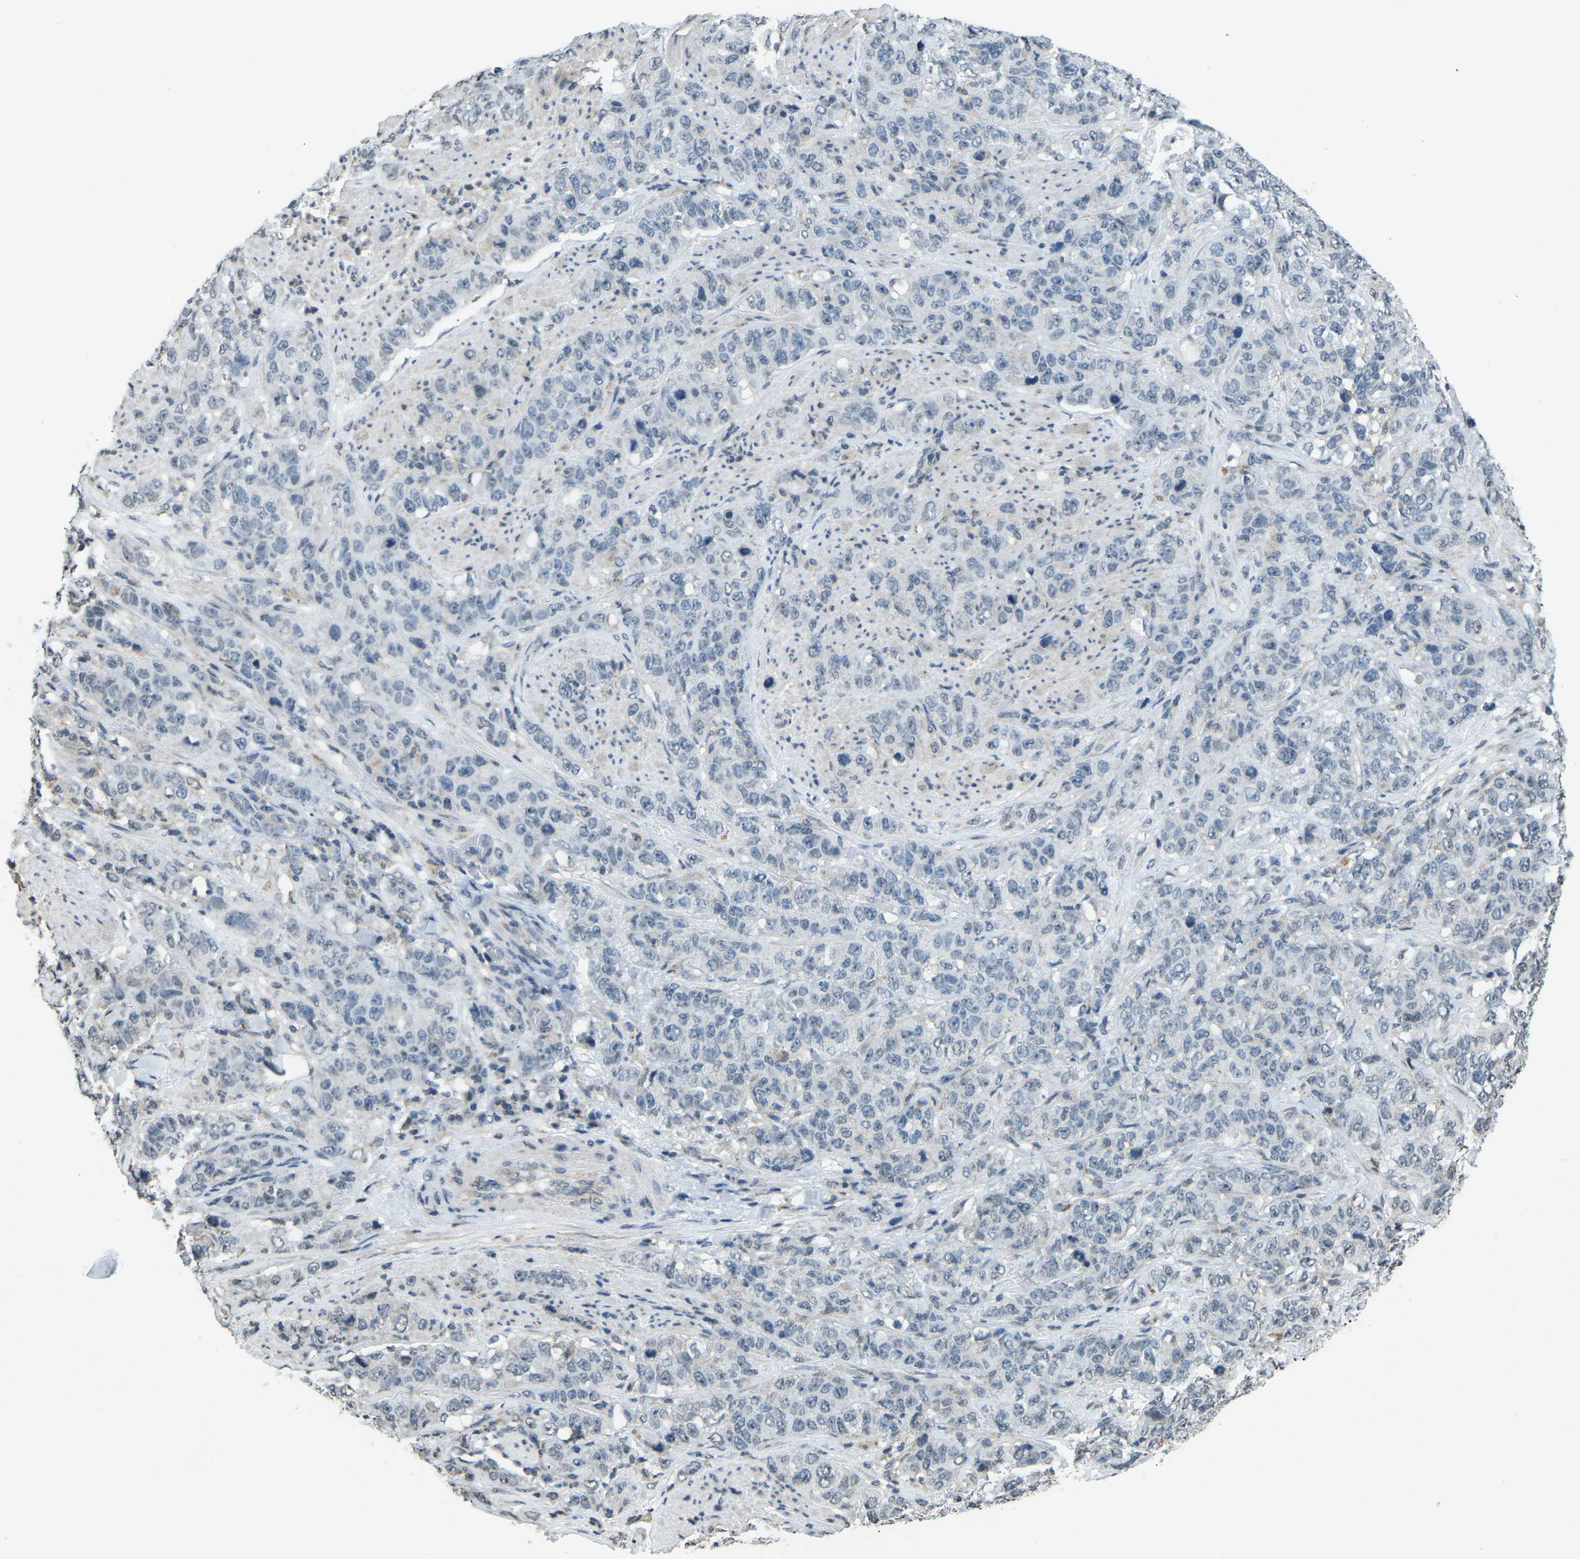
{"staining": {"intensity": "negative", "quantity": "none", "location": "none"}, "tissue": "stomach cancer", "cell_type": "Tumor cells", "image_type": "cancer", "snomed": [{"axis": "morphology", "description": "Adenocarcinoma, NOS"}, {"axis": "topography", "description": "Stomach"}], "caption": "Tumor cells are negative for protein expression in human stomach adenocarcinoma.", "gene": "TFR2", "patient": {"sex": "male", "age": 48}}